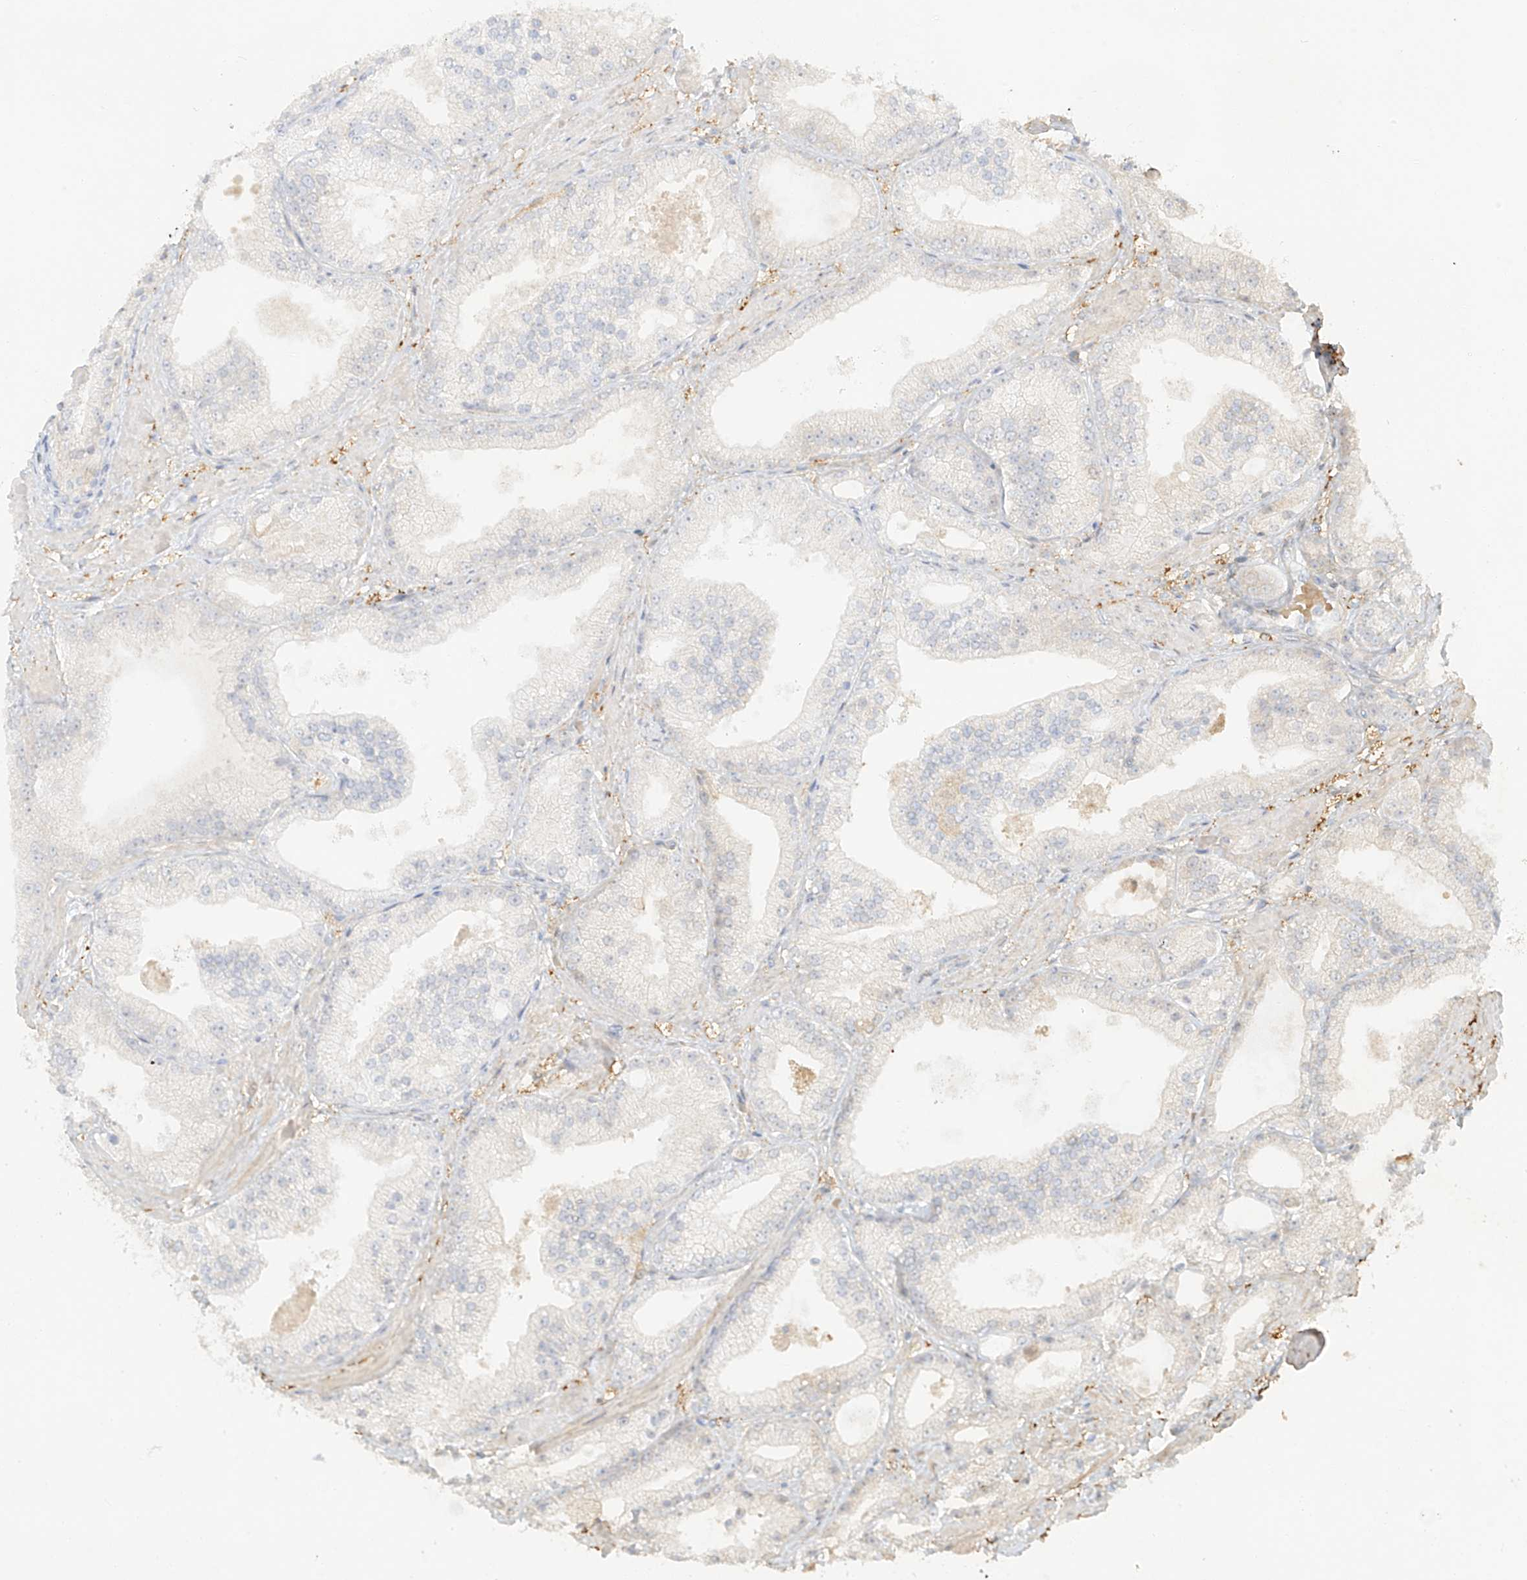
{"staining": {"intensity": "negative", "quantity": "none", "location": "none"}, "tissue": "prostate cancer", "cell_type": "Tumor cells", "image_type": "cancer", "snomed": [{"axis": "morphology", "description": "Adenocarcinoma, Low grade"}, {"axis": "topography", "description": "Prostate"}], "caption": "Adenocarcinoma (low-grade) (prostate) was stained to show a protein in brown. There is no significant staining in tumor cells. (Brightfield microscopy of DAB IHC at high magnification).", "gene": "UPK1B", "patient": {"sex": "male", "age": 67}}